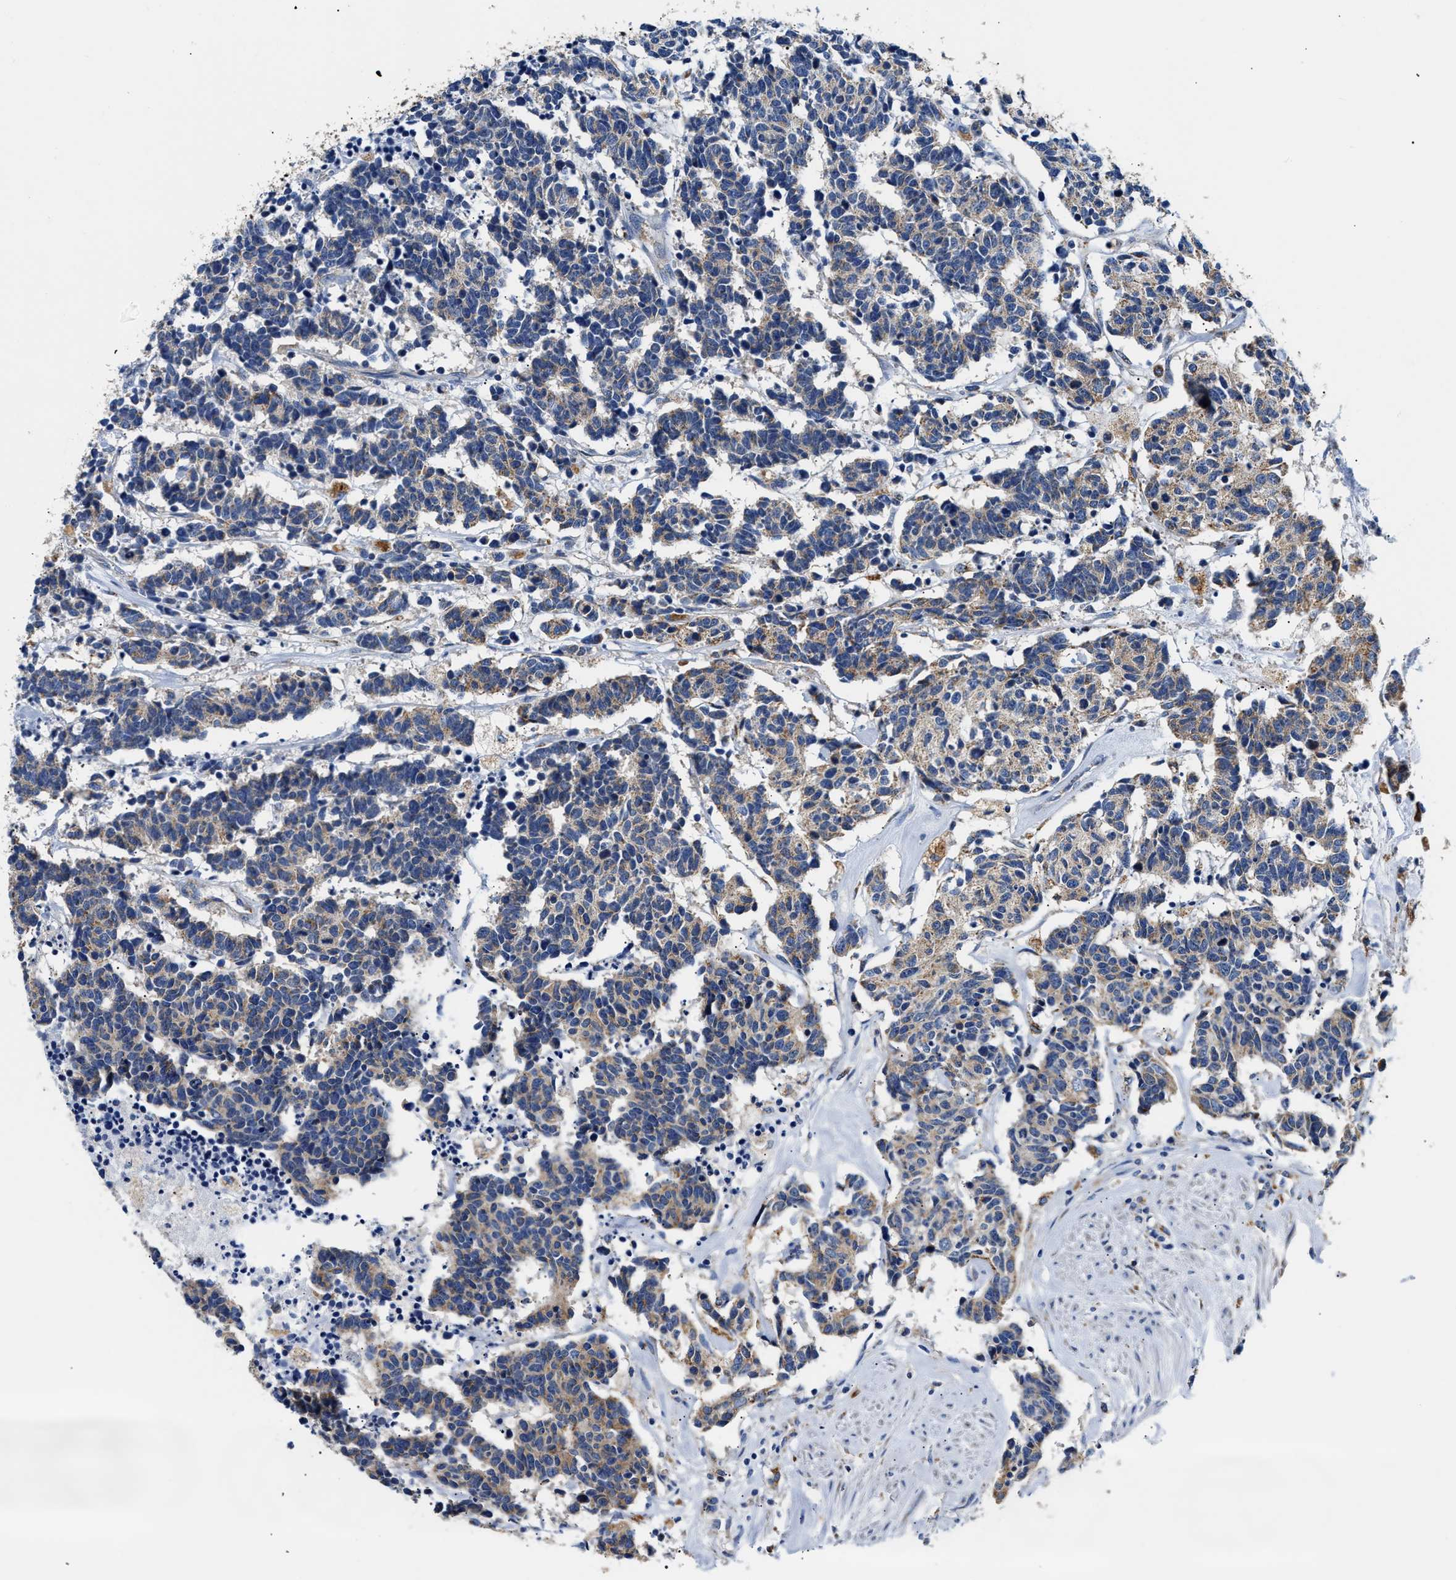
{"staining": {"intensity": "weak", "quantity": "25%-75%", "location": "cytoplasmic/membranous"}, "tissue": "carcinoid", "cell_type": "Tumor cells", "image_type": "cancer", "snomed": [{"axis": "morphology", "description": "Carcinoma, NOS"}, {"axis": "morphology", "description": "Carcinoid, malignant, NOS"}, {"axis": "topography", "description": "Urinary bladder"}], "caption": "IHC image of carcinoid (malignant) stained for a protein (brown), which demonstrates low levels of weak cytoplasmic/membranous staining in approximately 25%-75% of tumor cells.", "gene": "ACADVL", "patient": {"sex": "male", "age": 57}}